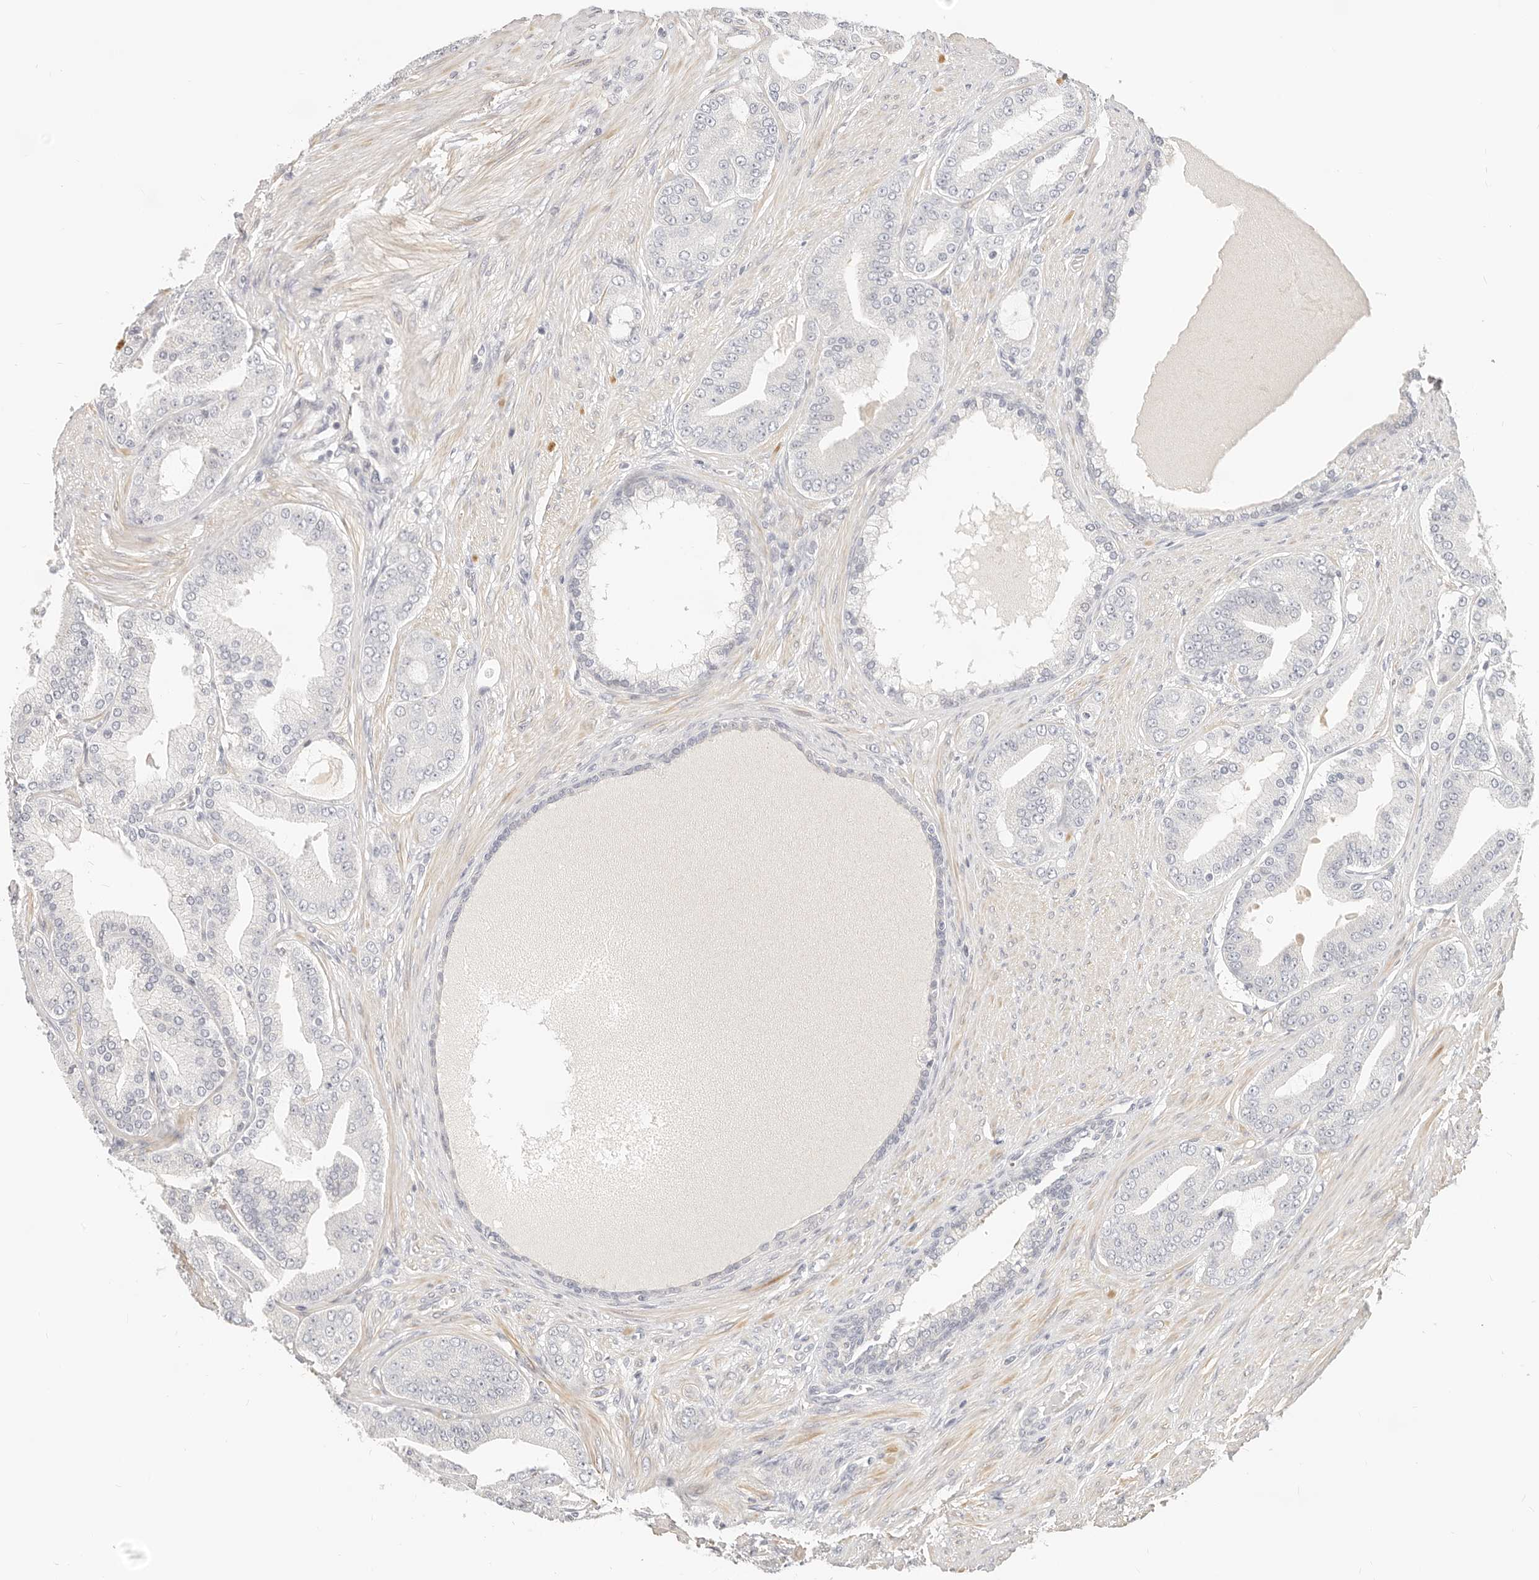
{"staining": {"intensity": "negative", "quantity": "none", "location": "none"}, "tissue": "prostate cancer", "cell_type": "Tumor cells", "image_type": "cancer", "snomed": [{"axis": "morphology", "description": "Adenocarcinoma, High grade"}, {"axis": "topography", "description": "Prostate"}], "caption": "The immunohistochemistry (IHC) micrograph has no significant positivity in tumor cells of prostate cancer (adenocarcinoma (high-grade)) tissue.", "gene": "DTNBP1", "patient": {"sex": "male", "age": 60}}